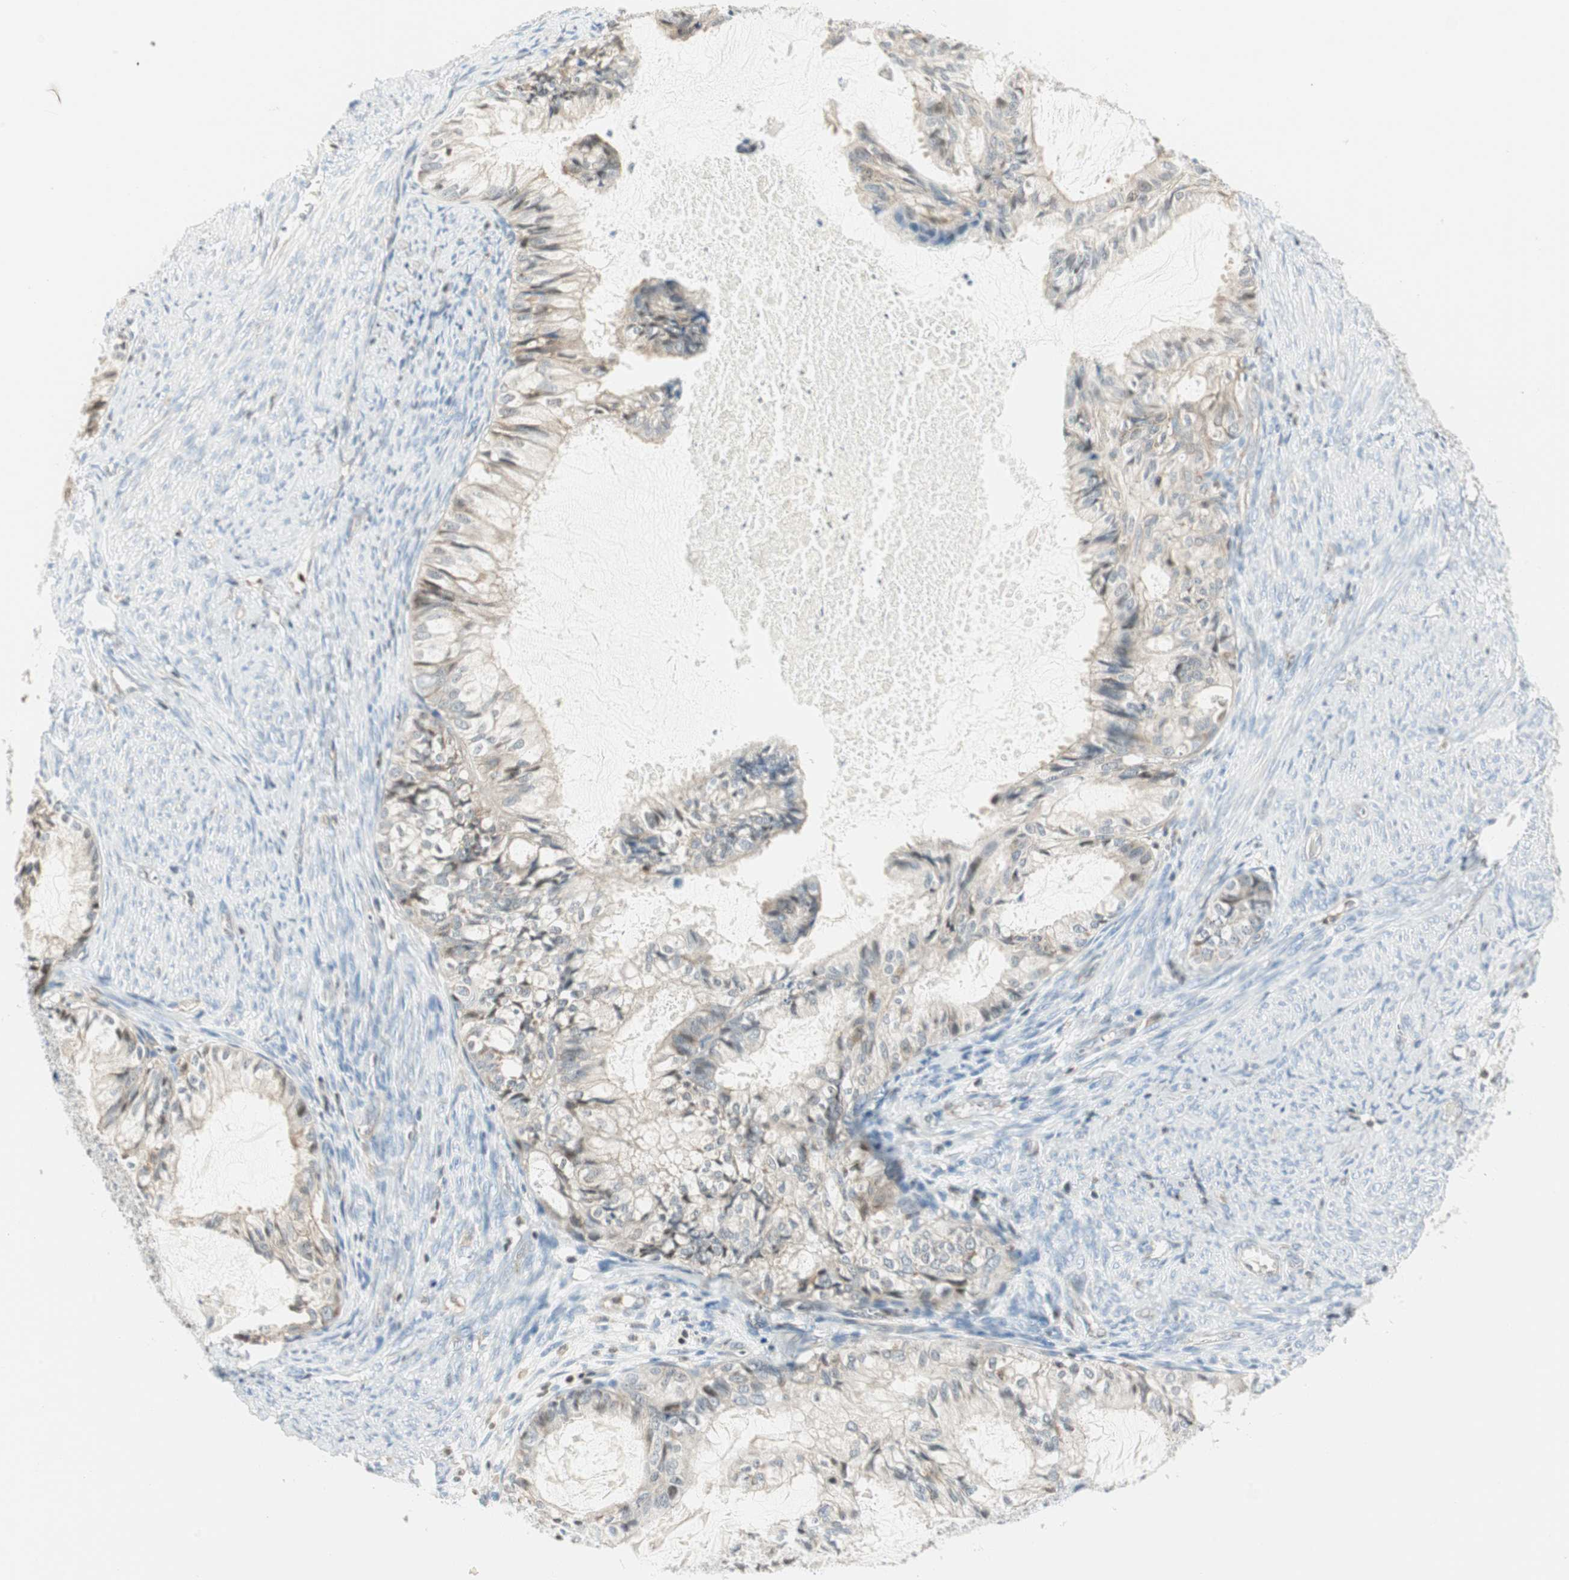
{"staining": {"intensity": "weak", "quantity": "<25%", "location": "cytoplasmic/membranous,nuclear"}, "tissue": "cervical cancer", "cell_type": "Tumor cells", "image_type": "cancer", "snomed": [{"axis": "morphology", "description": "Normal tissue, NOS"}, {"axis": "morphology", "description": "Adenocarcinoma, NOS"}, {"axis": "topography", "description": "Cervix"}, {"axis": "topography", "description": "Endometrium"}], "caption": "This micrograph is of adenocarcinoma (cervical) stained with immunohistochemistry (IHC) to label a protein in brown with the nuclei are counter-stained blue. There is no staining in tumor cells.", "gene": "PPP1CA", "patient": {"sex": "female", "age": 86}}